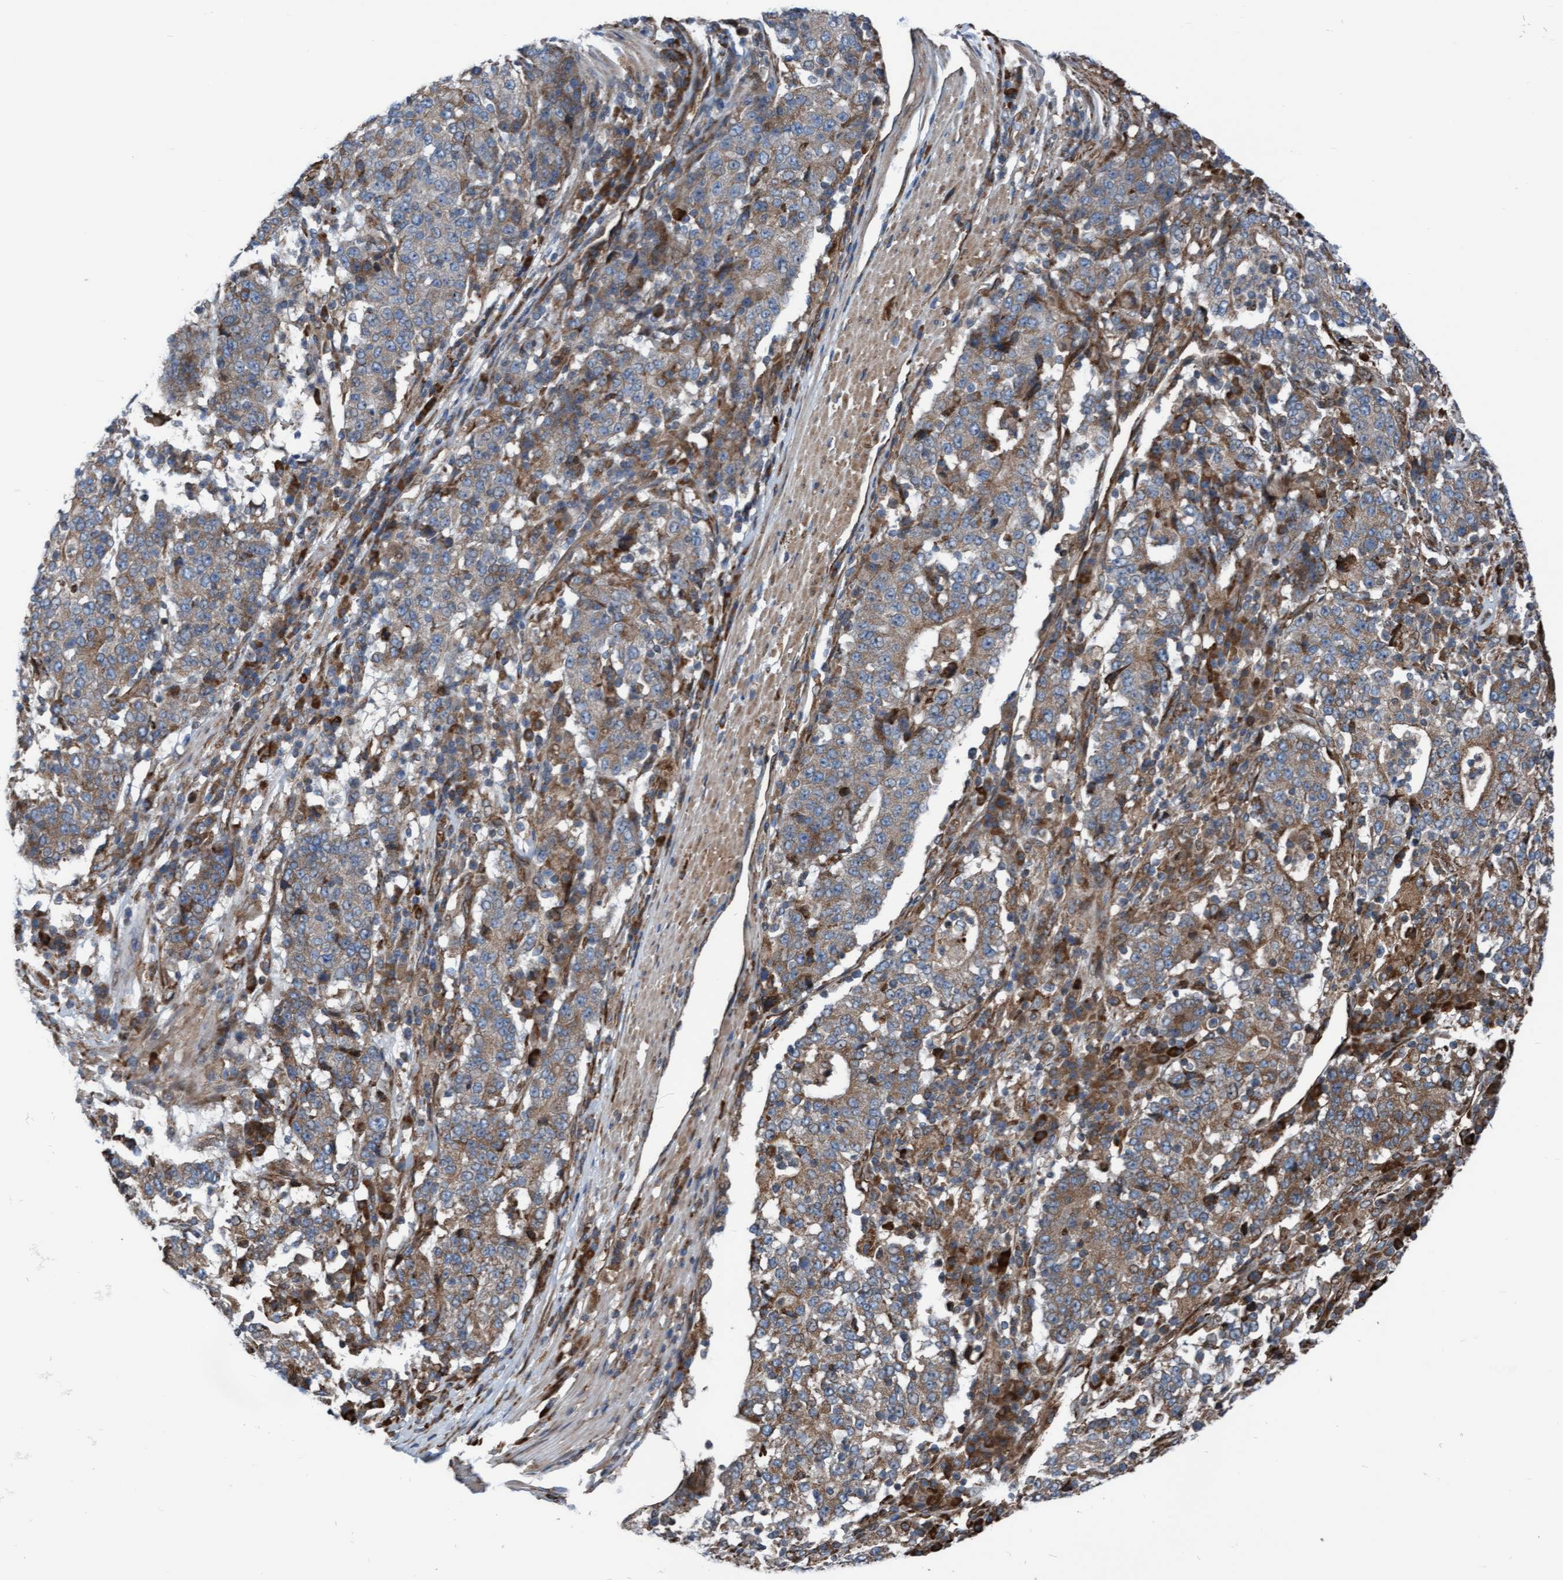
{"staining": {"intensity": "weak", "quantity": ">75%", "location": "cytoplasmic/membranous"}, "tissue": "stomach cancer", "cell_type": "Tumor cells", "image_type": "cancer", "snomed": [{"axis": "morphology", "description": "Adenocarcinoma, NOS"}, {"axis": "topography", "description": "Stomach"}], "caption": "Brown immunohistochemical staining in stomach adenocarcinoma demonstrates weak cytoplasmic/membranous staining in about >75% of tumor cells. (Brightfield microscopy of DAB IHC at high magnification).", "gene": "RAP1GAP2", "patient": {"sex": "male", "age": 59}}